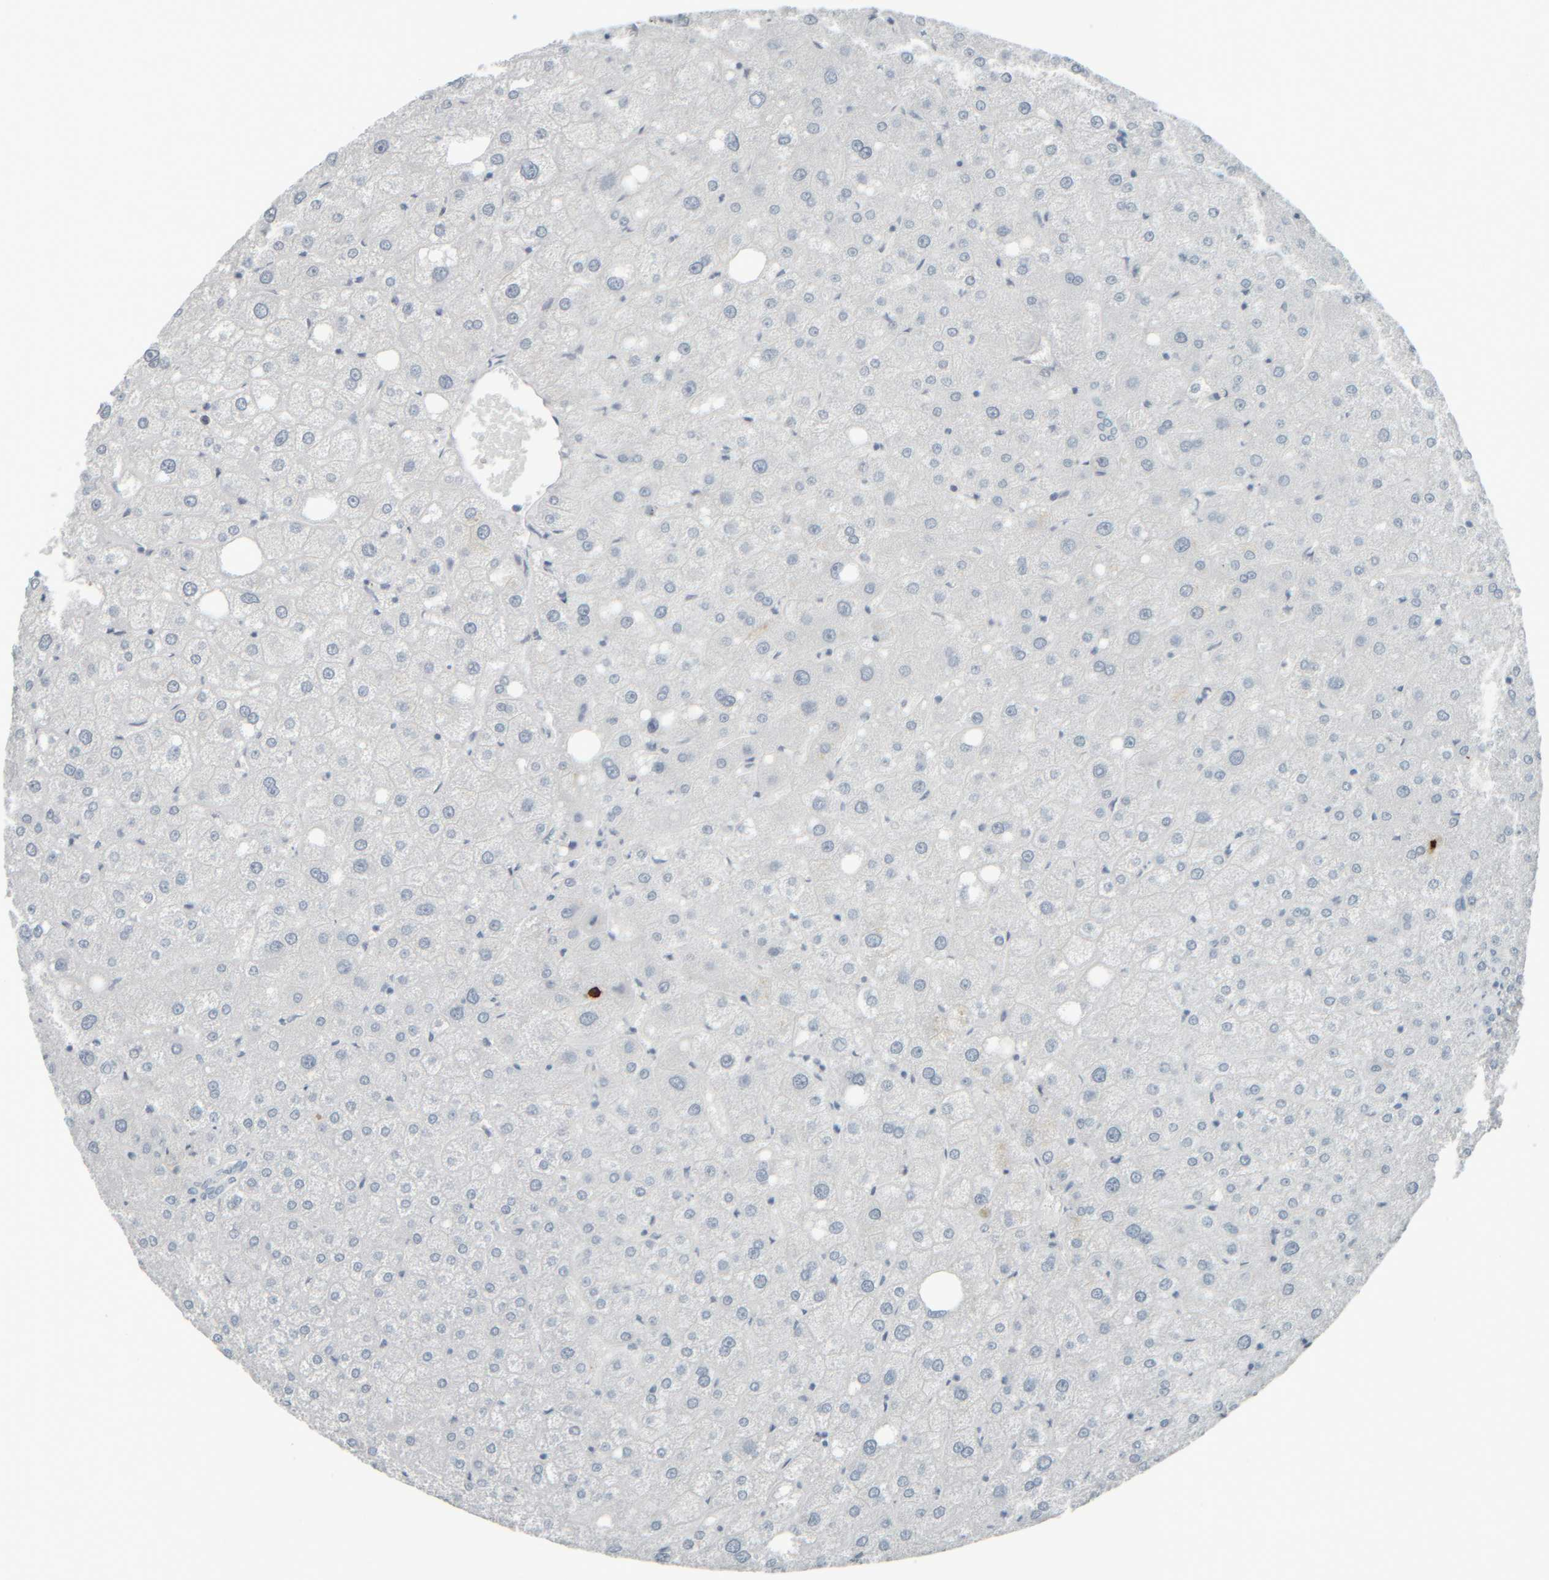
{"staining": {"intensity": "negative", "quantity": "none", "location": "none"}, "tissue": "liver", "cell_type": "Cholangiocytes", "image_type": "normal", "snomed": [{"axis": "morphology", "description": "Normal tissue, NOS"}, {"axis": "topography", "description": "Liver"}], "caption": "This is a image of immunohistochemistry staining of normal liver, which shows no staining in cholangiocytes. (Brightfield microscopy of DAB immunohistochemistry at high magnification).", "gene": "TPSAB1", "patient": {"sex": "male", "age": 73}}